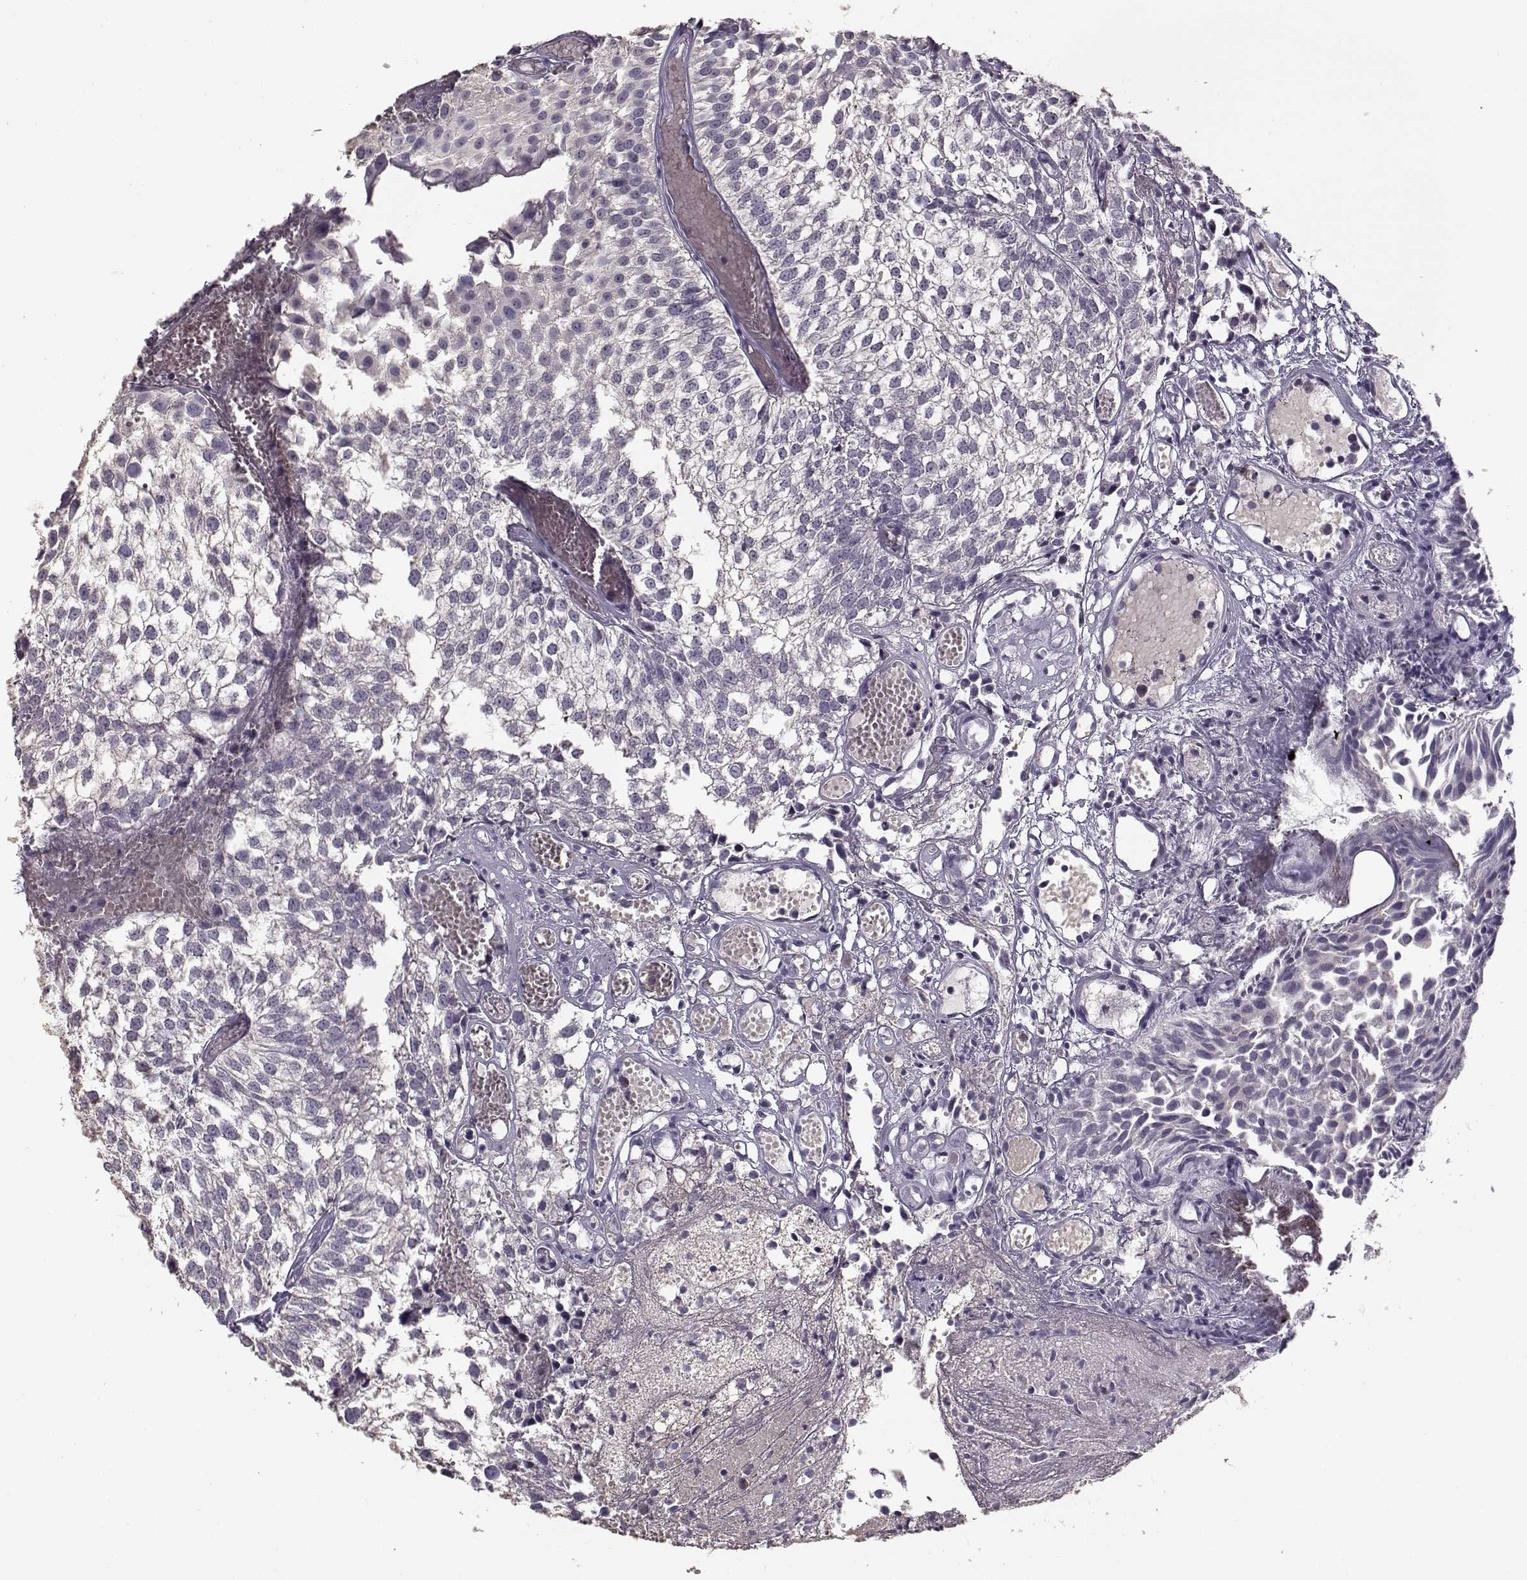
{"staining": {"intensity": "negative", "quantity": "none", "location": "none"}, "tissue": "urothelial cancer", "cell_type": "Tumor cells", "image_type": "cancer", "snomed": [{"axis": "morphology", "description": "Urothelial carcinoma, Low grade"}, {"axis": "topography", "description": "Urinary bladder"}], "caption": "Immunohistochemical staining of human urothelial cancer demonstrates no significant expression in tumor cells. Nuclei are stained in blue.", "gene": "UROC1", "patient": {"sex": "male", "age": 79}}